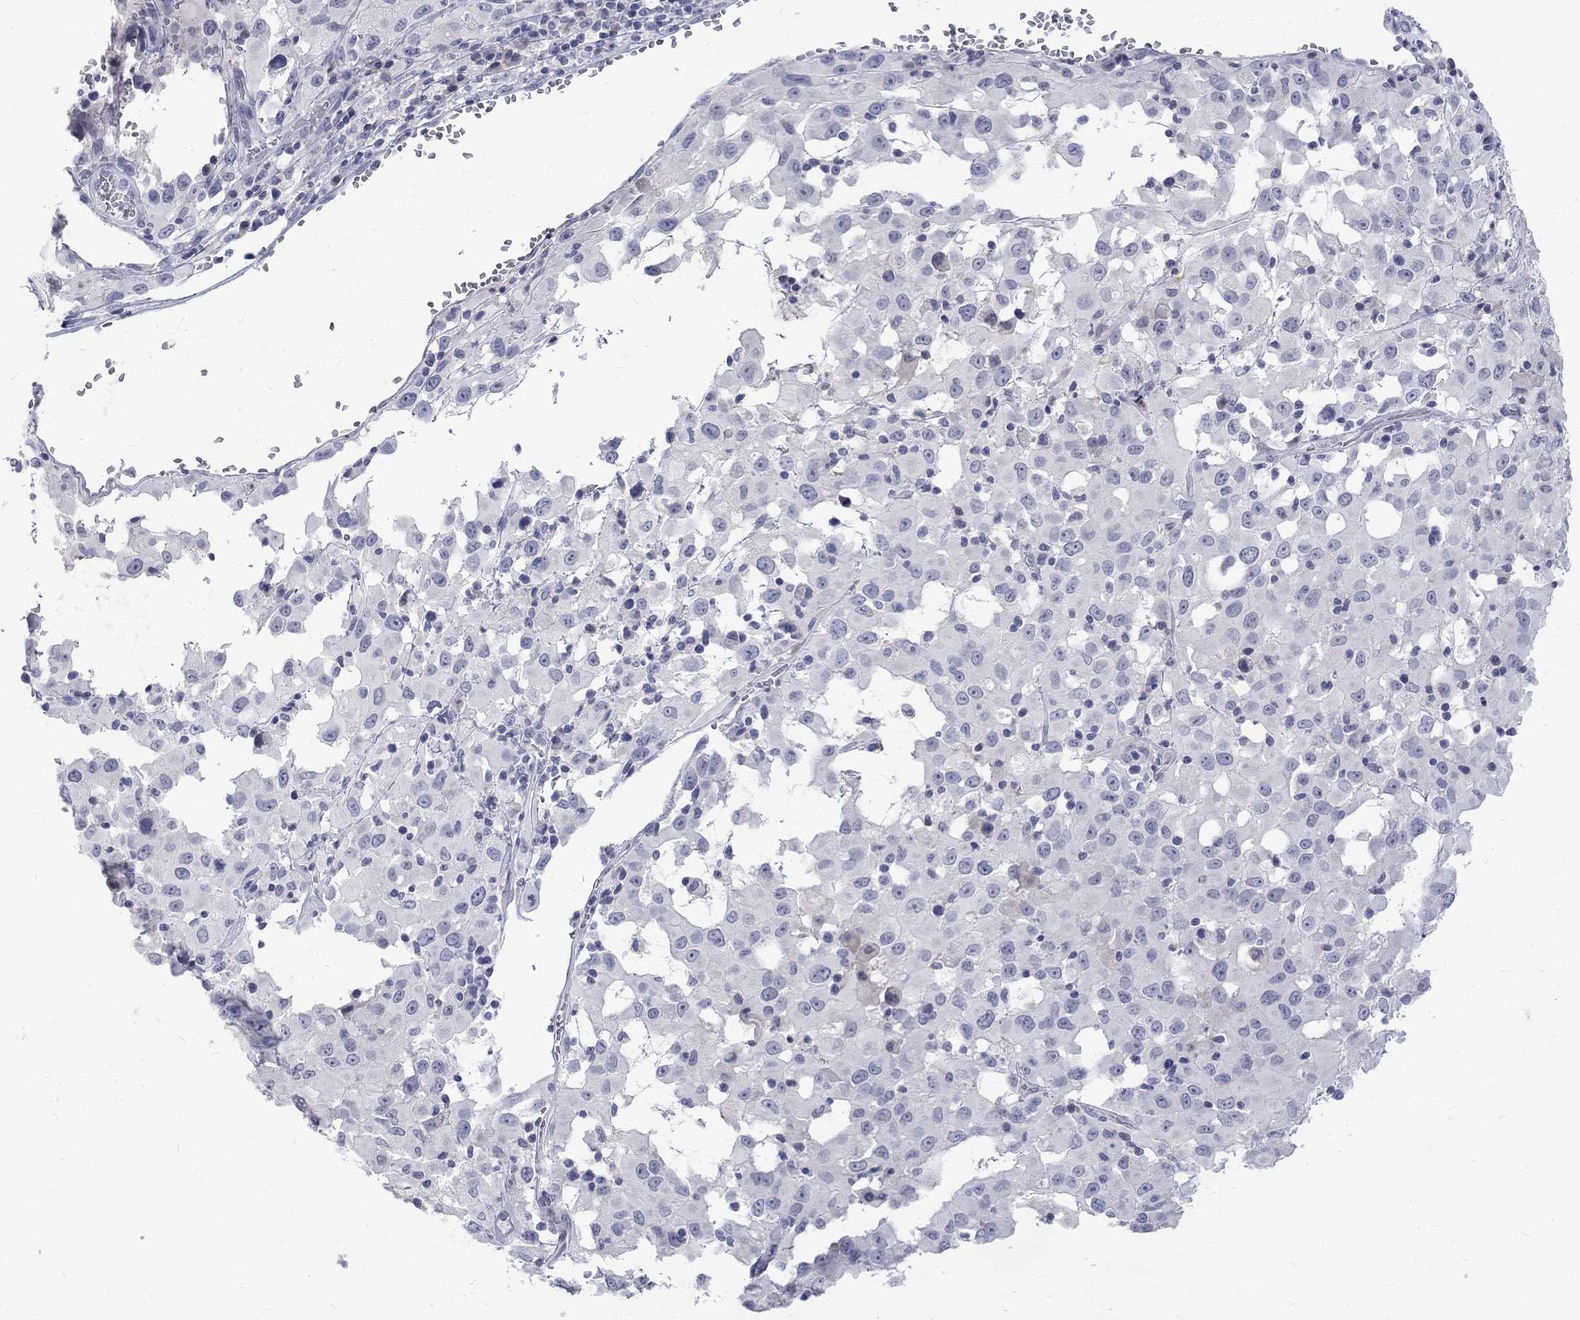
{"staining": {"intensity": "negative", "quantity": "none", "location": "none"}, "tissue": "melanoma", "cell_type": "Tumor cells", "image_type": "cancer", "snomed": [{"axis": "morphology", "description": "Malignant melanoma, Metastatic site"}, {"axis": "topography", "description": "Lymph node"}], "caption": "Immunohistochemical staining of human melanoma shows no significant staining in tumor cells. (DAB (3,3'-diaminobenzidine) IHC with hematoxylin counter stain).", "gene": "CTNND2", "patient": {"sex": "male", "age": 50}}